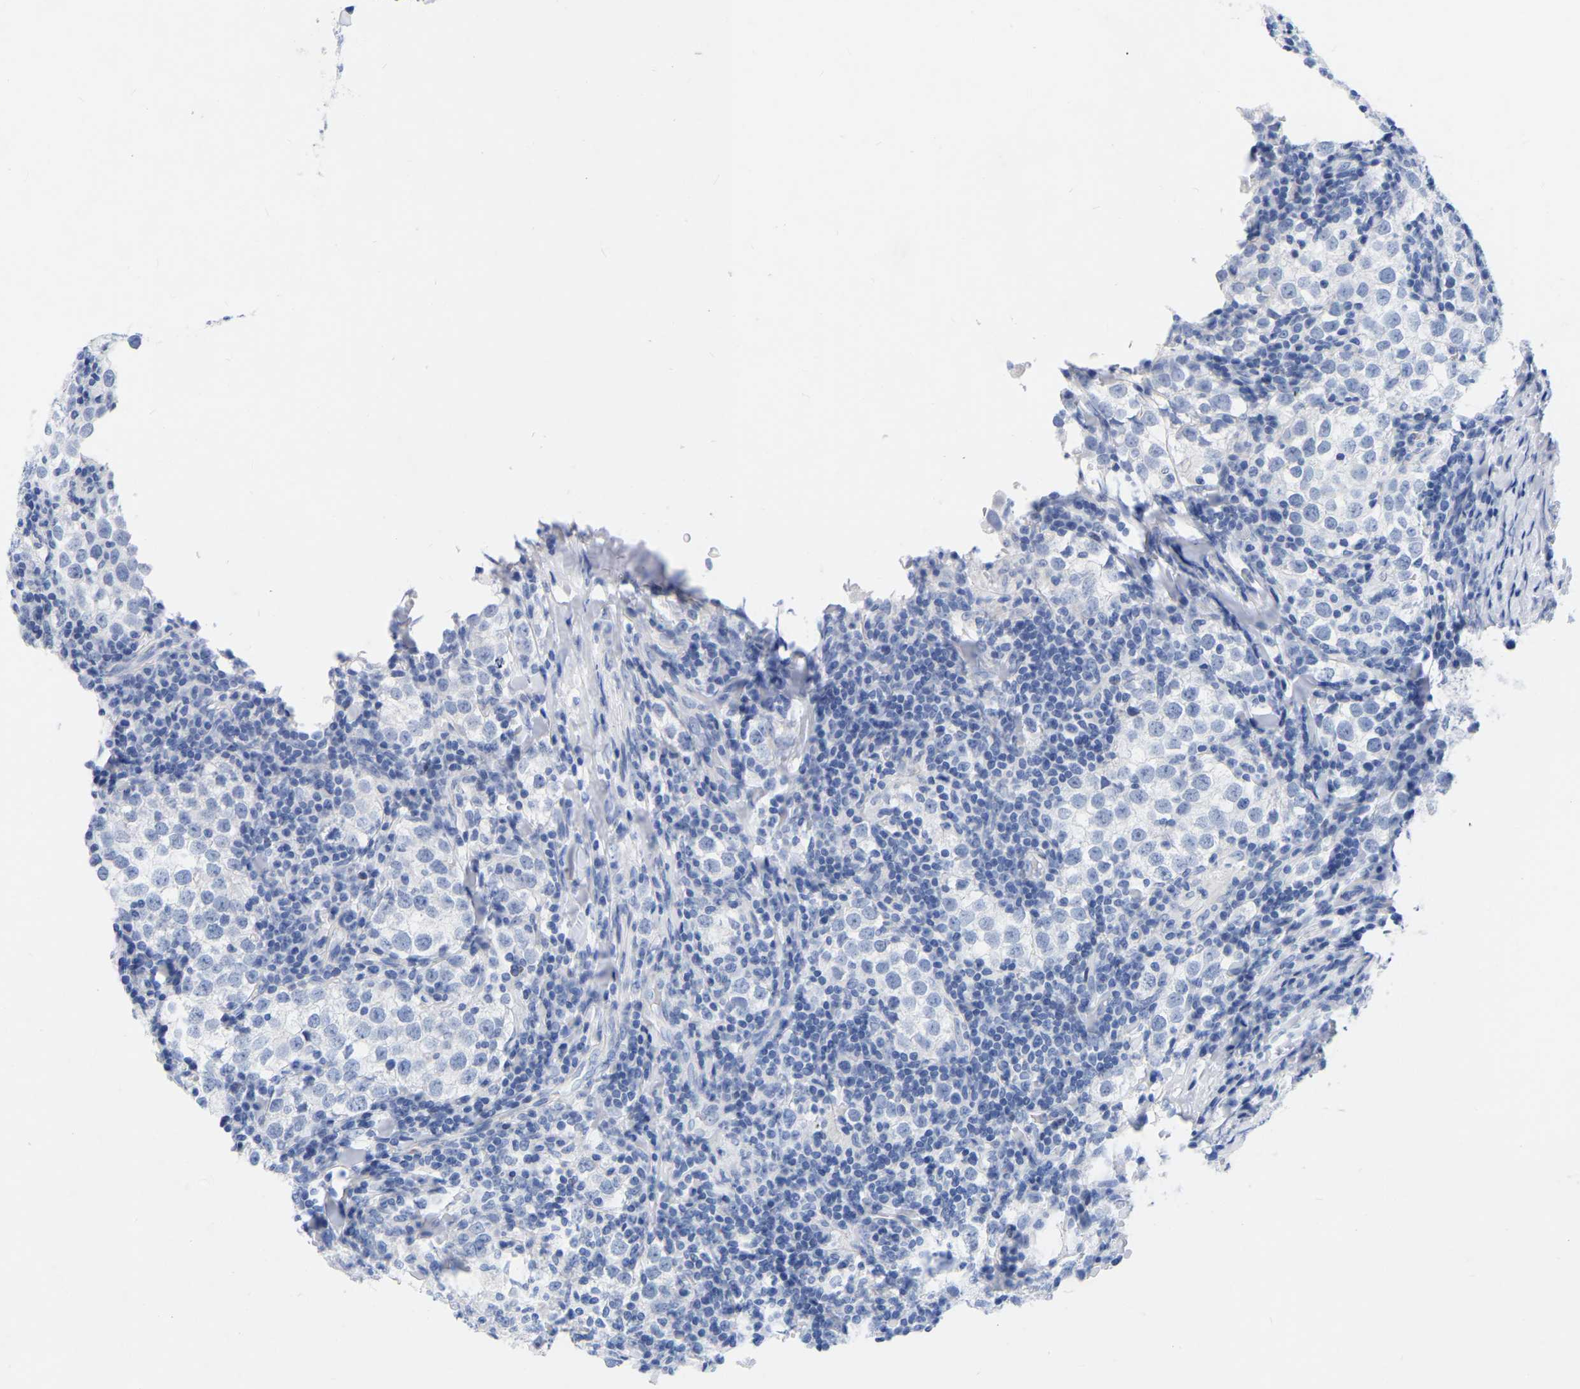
{"staining": {"intensity": "negative", "quantity": "none", "location": "none"}, "tissue": "testis cancer", "cell_type": "Tumor cells", "image_type": "cancer", "snomed": [{"axis": "morphology", "description": "Seminoma, NOS"}, {"axis": "morphology", "description": "Carcinoma, Embryonal, NOS"}, {"axis": "topography", "description": "Testis"}], "caption": "Immunohistochemical staining of embryonal carcinoma (testis) shows no significant positivity in tumor cells. Nuclei are stained in blue.", "gene": "ZNF629", "patient": {"sex": "male", "age": 36}}